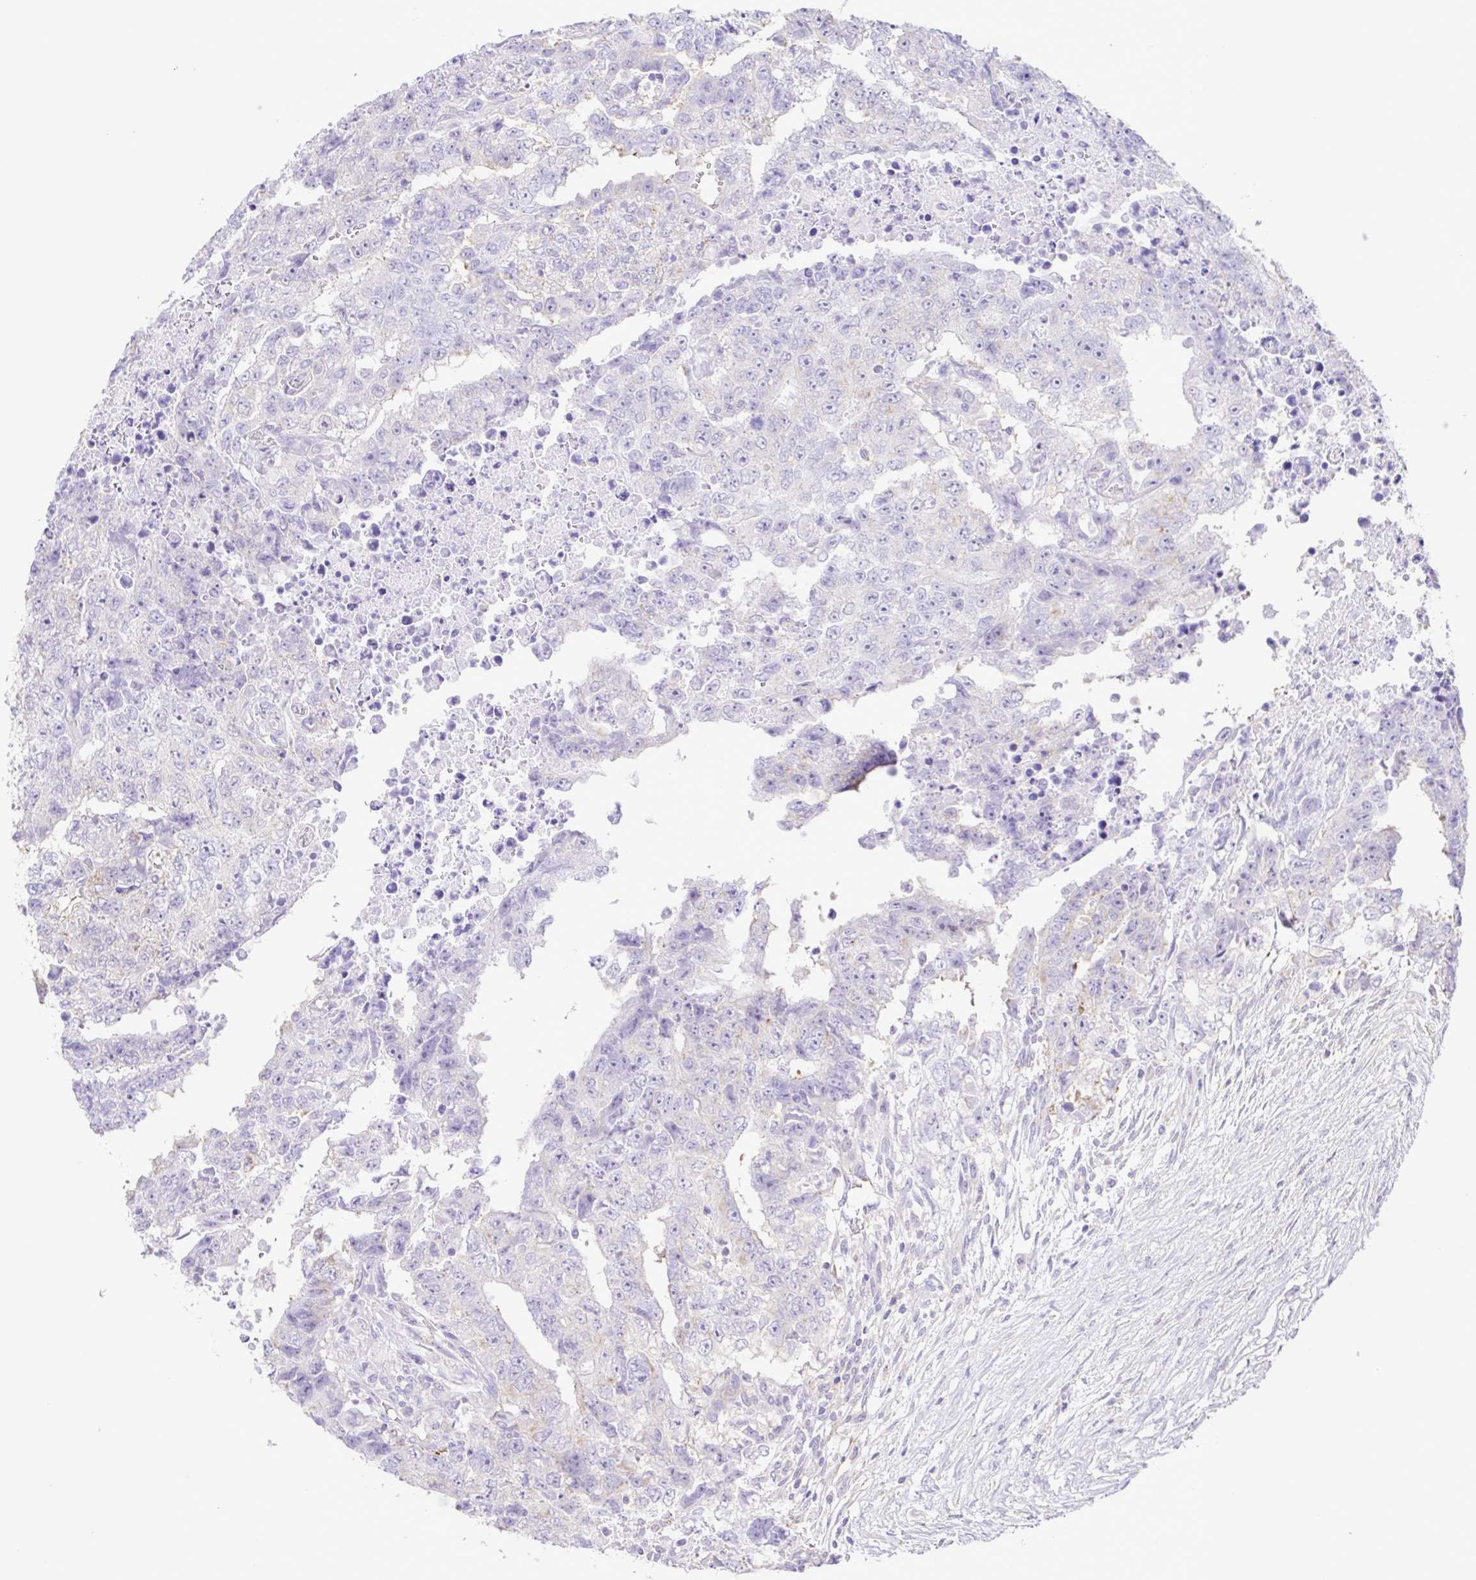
{"staining": {"intensity": "negative", "quantity": "none", "location": "none"}, "tissue": "testis cancer", "cell_type": "Tumor cells", "image_type": "cancer", "snomed": [{"axis": "morphology", "description": "Carcinoma, Embryonal, NOS"}, {"axis": "topography", "description": "Testis"}], "caption": "High power microscopy image of an immunohistochemistry (IHC) micrograph of embryonal carcinoma (testis), revealing no significant staining in tumor cells. (DAB (3,3'-diaminobenzidine) immunohistochemistry visualized using brightfield microscopy, high magnification).", "gene": "CYP17A1", "patient": {"sex": "male", "age": 24}}